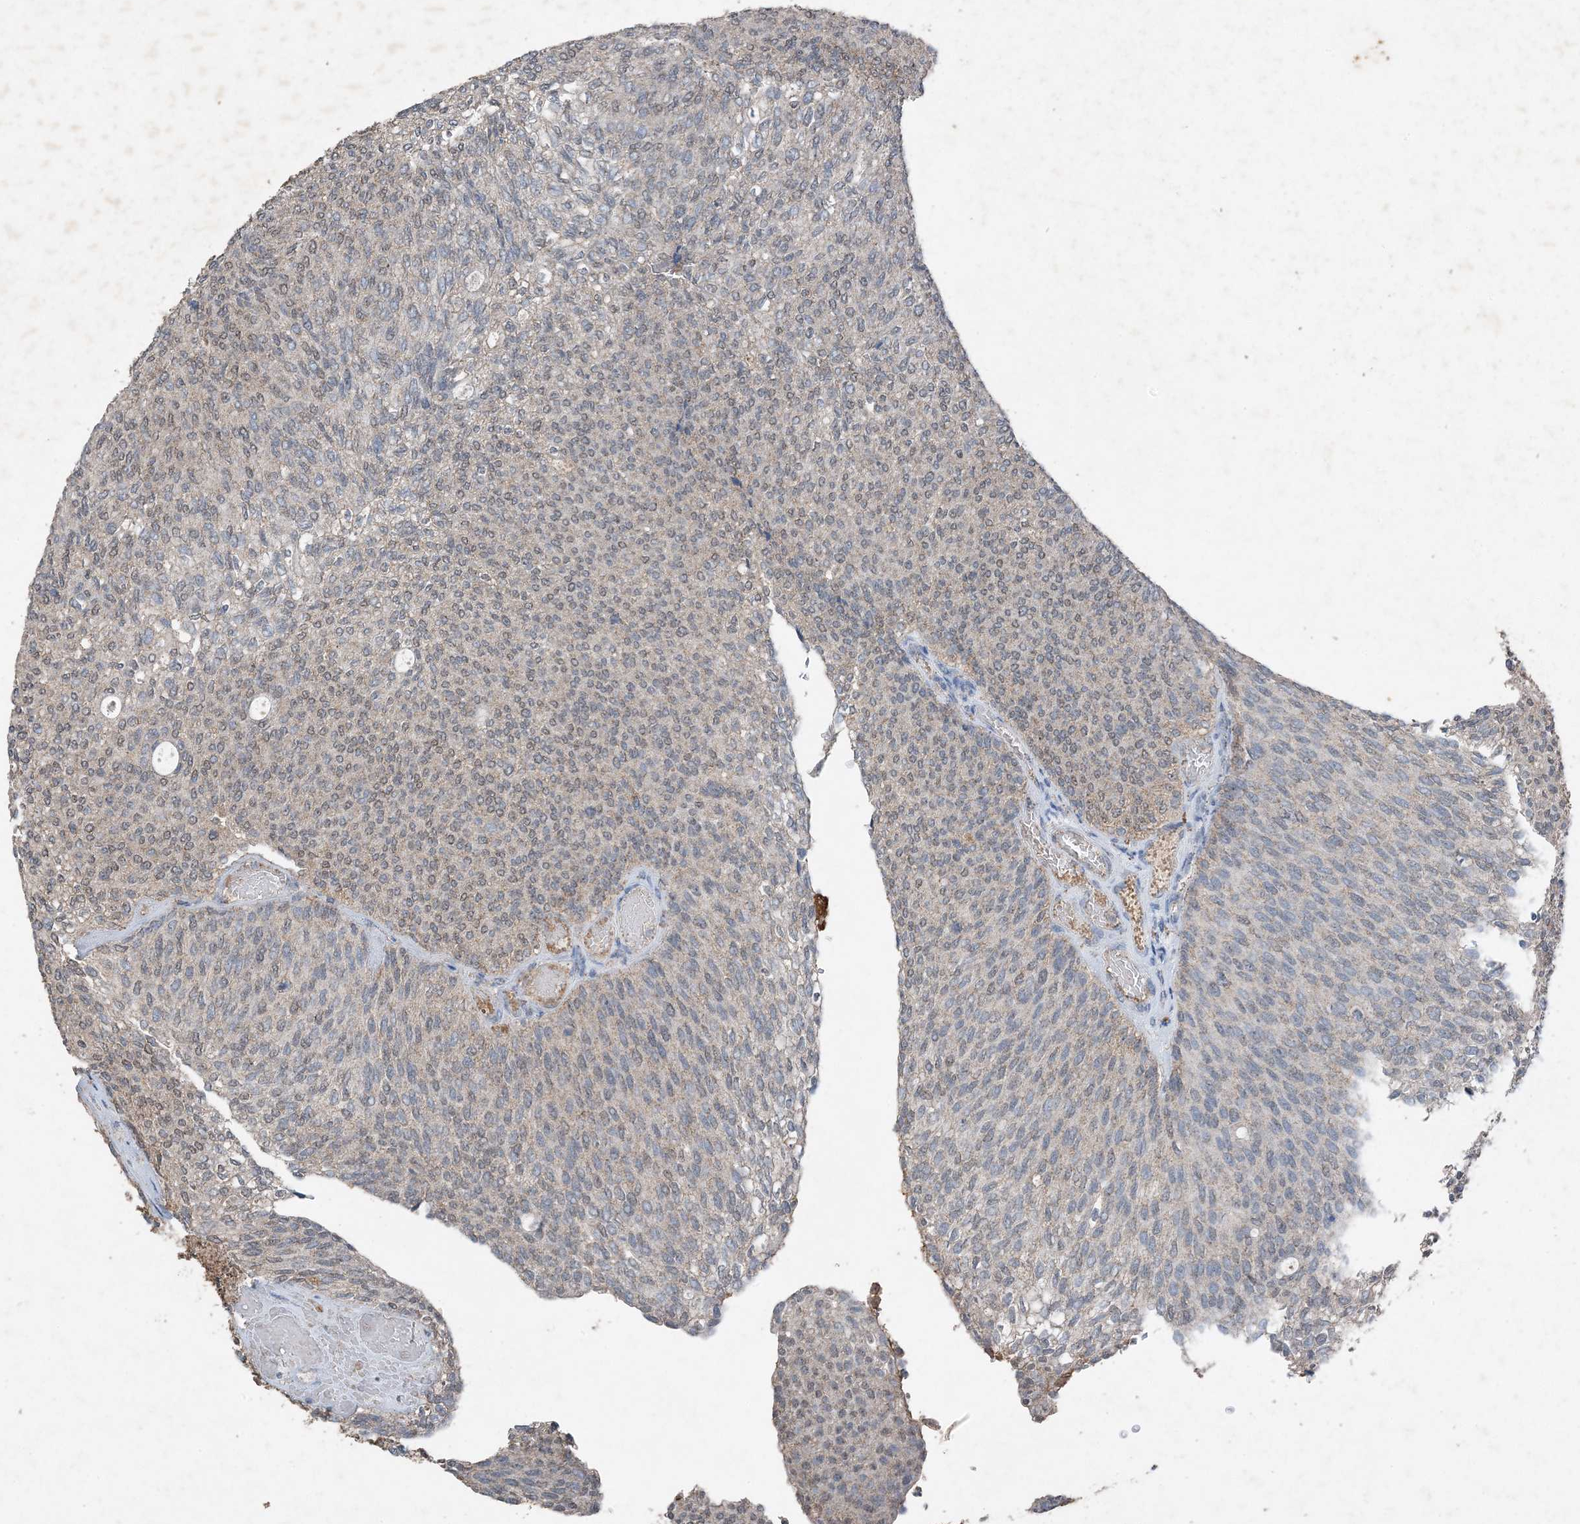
{"staining": {"intensity": "negative", "quantity": "none", "location": "none"}, "tissue": "urothelial cancer", "cell_type": "Tumor cells", "image_type": "cancer", "snomed": [{"axis": "morphology", "description": "Urothelial carcinoma, Low grade"}, {"axis": "topography", "description": "Urinary bladder"}], "caption": "Immunohistochemistry histopathology image of neoplastic tissue: human low-grade urothelial carcinoma stained with DAB (3,3'-diaminobenzidine) shows no significant protein staining in tumor cells.", "gene": "FCN3", "patient": {"sex": "female", "age": 79}}